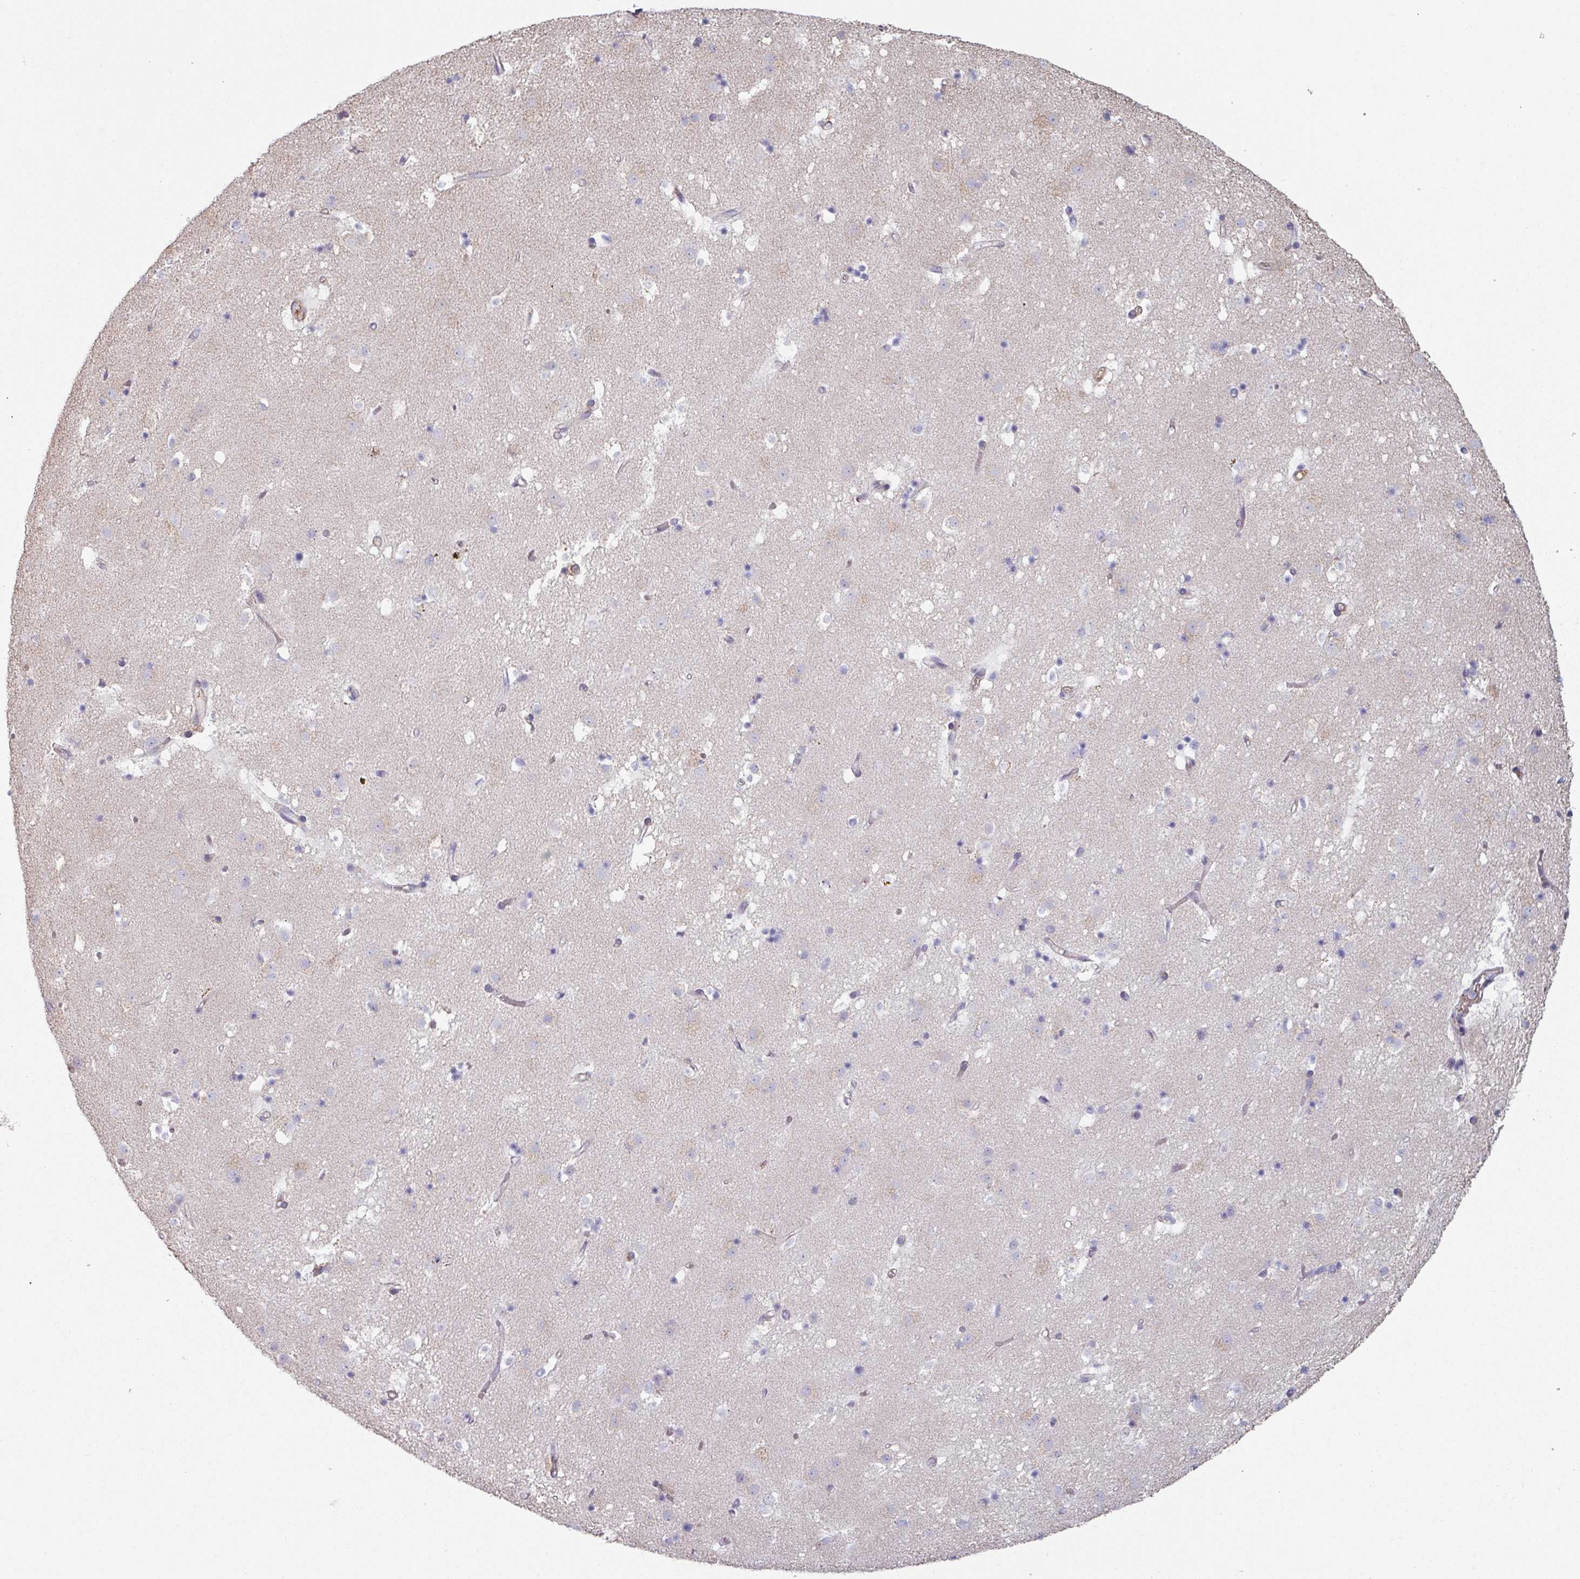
{"staining": {"intensity": "negative", "quantity": "none", "location": "none"}, "tissue": "caudate", "cell_type": "Glial cells", "image_type": "normal", "snomed": [{"axis": "morphology", "description": "Normal tissue, NOS"}, {"axis": "topography", "description": "Lateral ventricle wall"}], "caption": "IHC histopathology image of normal caudate: human caudate stained with DAB reveals no significant protein expression in glial cells.", "gene": "GSTA1", "patient": {"sex": "male", "age": 58}}